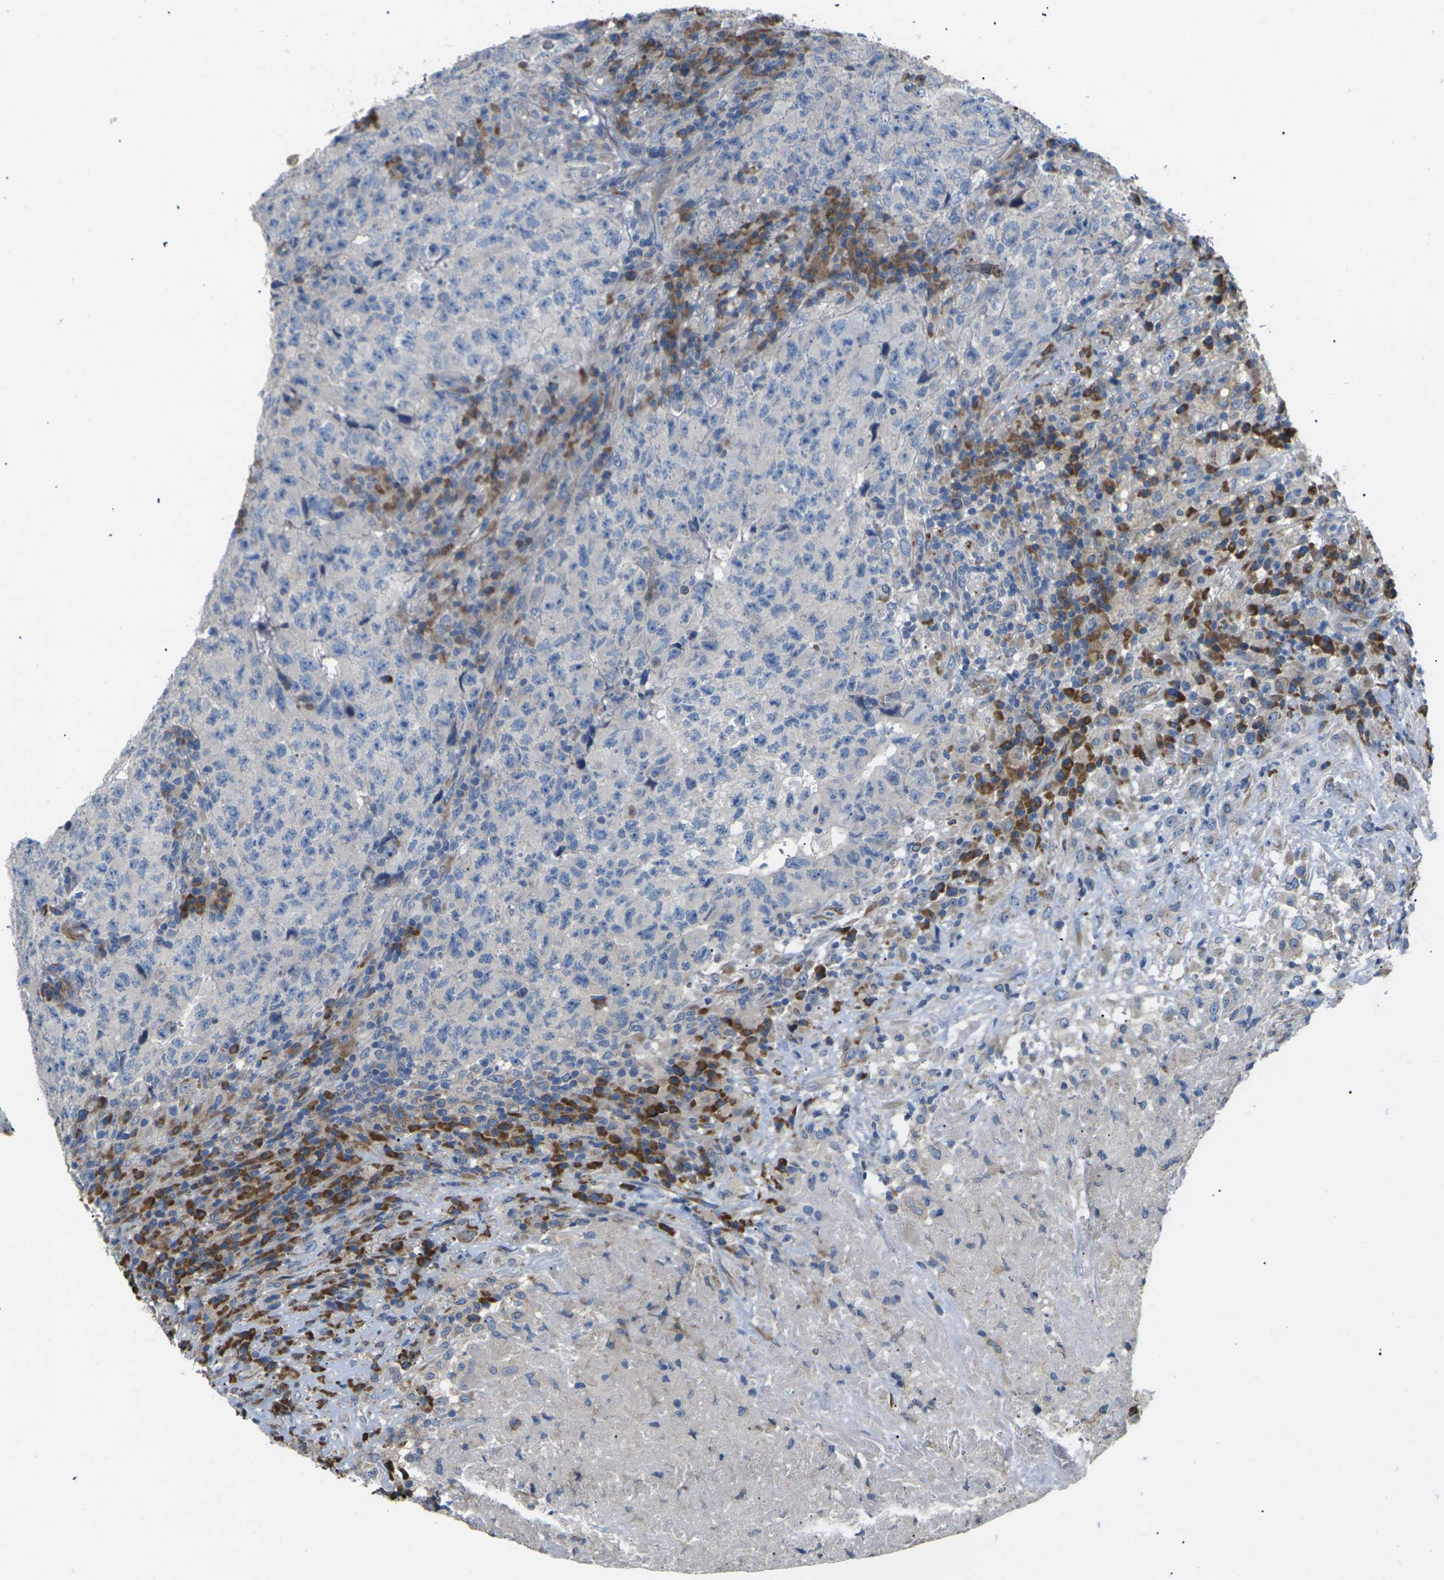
{"staining": {"intensity": "negative", "quantity": "none", "location": "none"}, "tissue": "testis cancer", "cell_type": "Tumor cells", "image_type": "cancer", "snomed": [{"axis": "morphology", "description": "Necrosis, NOS"}, {"axis": "morphology", "description": "Carcinoma, Embryonal, NOS"}, {"axis": "topography", "description": "Testis"}], "caption": "DAB immunohistochemical staining of human testis embryonal carcinoma reveals no significant expression in tumor cells. The staining is performed using DAB (3,3'-diaminobenzidine) brown chromogen with nuclei counter-stained in using hematoxylin.", "gene": "KLHDC8B", "patient": {"sex": "male", "age": 19}}